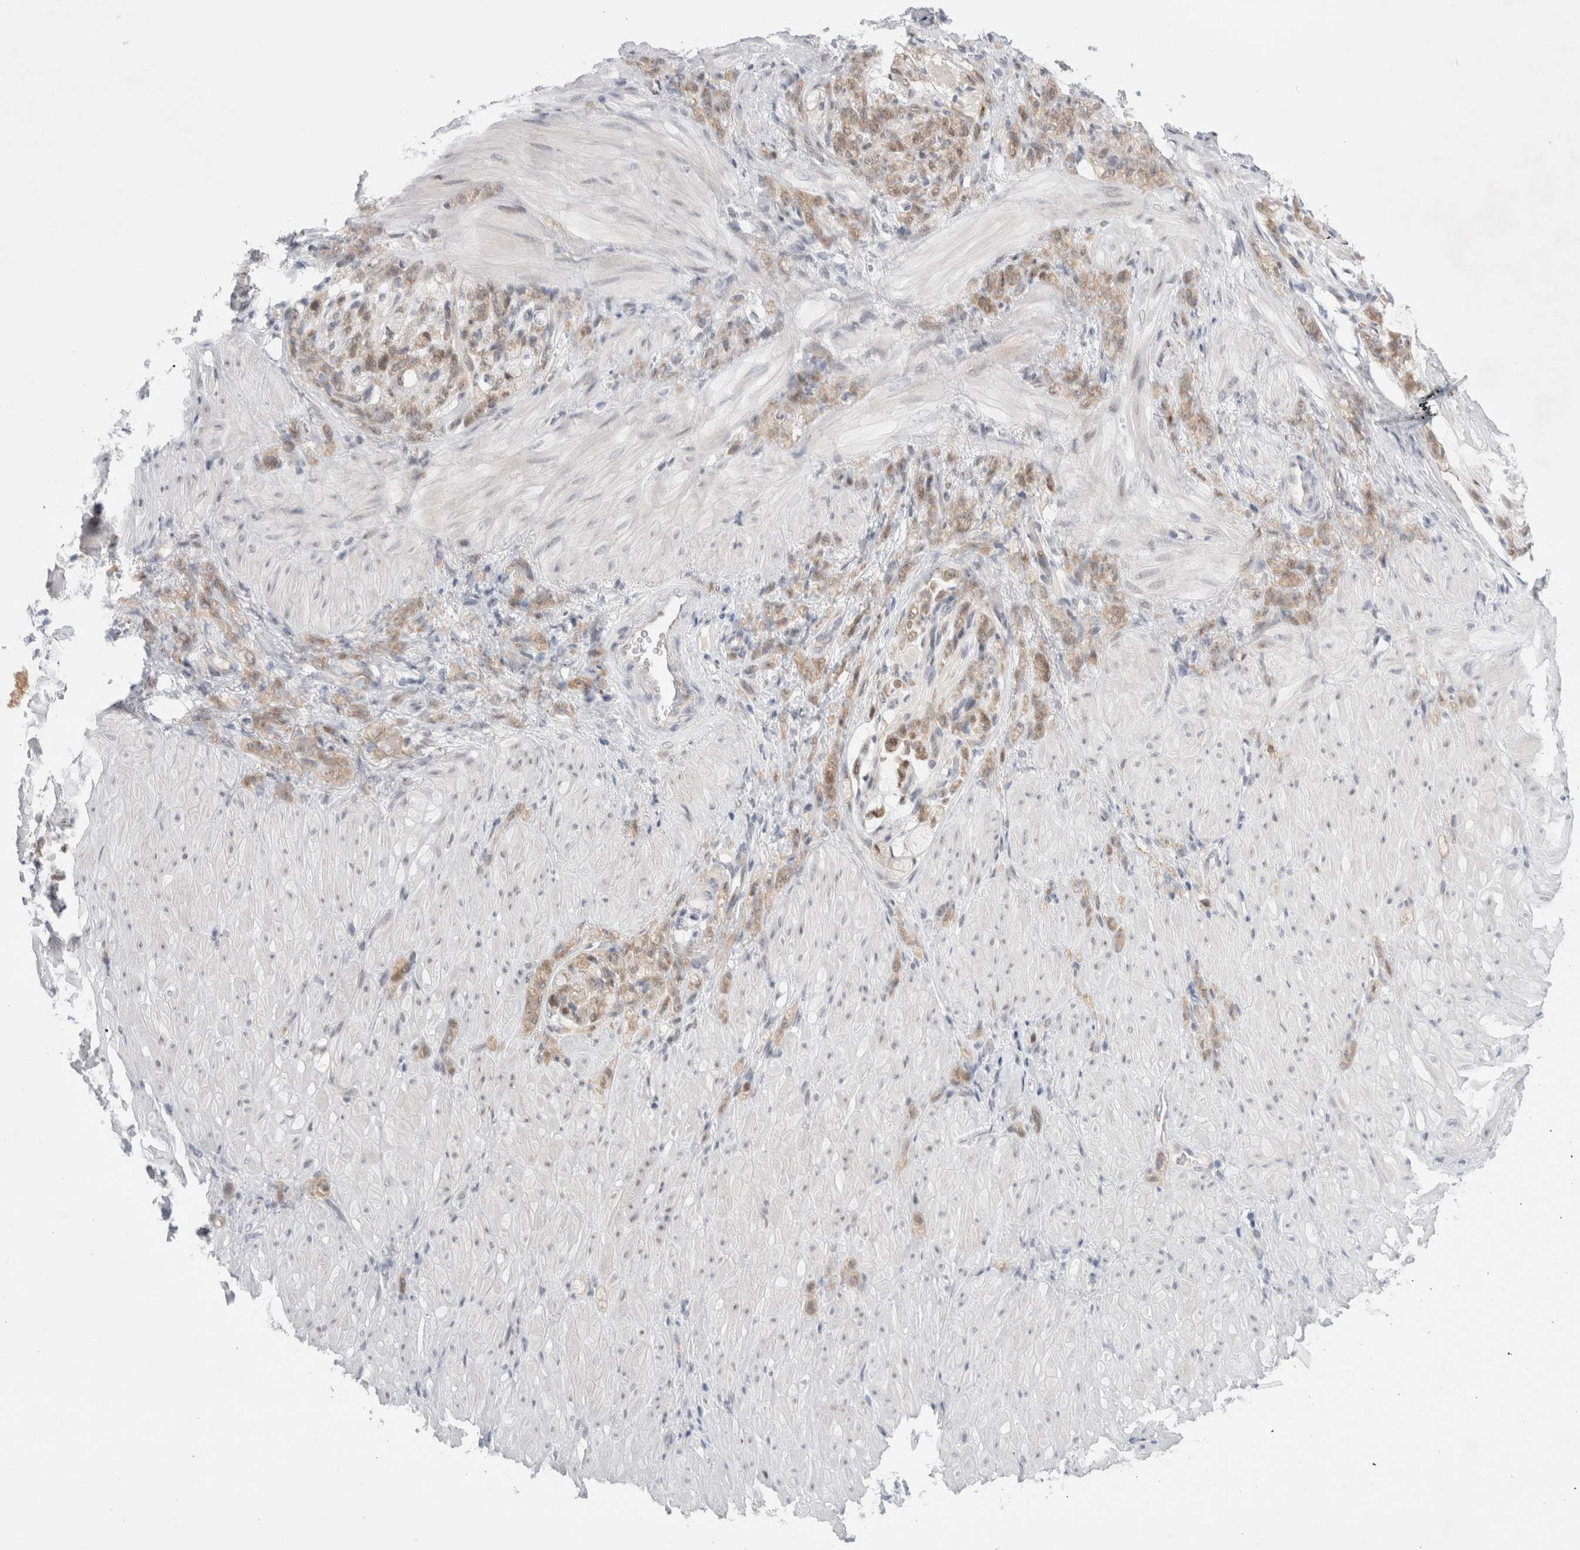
{"staining": {"intensity": "weak", "quantity": ">75%", "location": "cytoplasmic/membranous,nuclear"}, "tissue": "stomach cancer", "cell_type": "Tumor cells", "image_type": "cancer", "snomed": [{"axis": "morphology", "description": "Normal tissue, NOS"}, {"axis": "morphology", "description": "Adenocarcinoma, NOS"}, {"axis": "topography", "description": "Stomach"}], "caption": "Adenocarcinoma (stomach) stained for a protein displays weak cytoplasmic/membranous and nuclear positivity in tumor cells.", "gene": "WIPF2", "patient": {"sex": "male", "age": 82}}